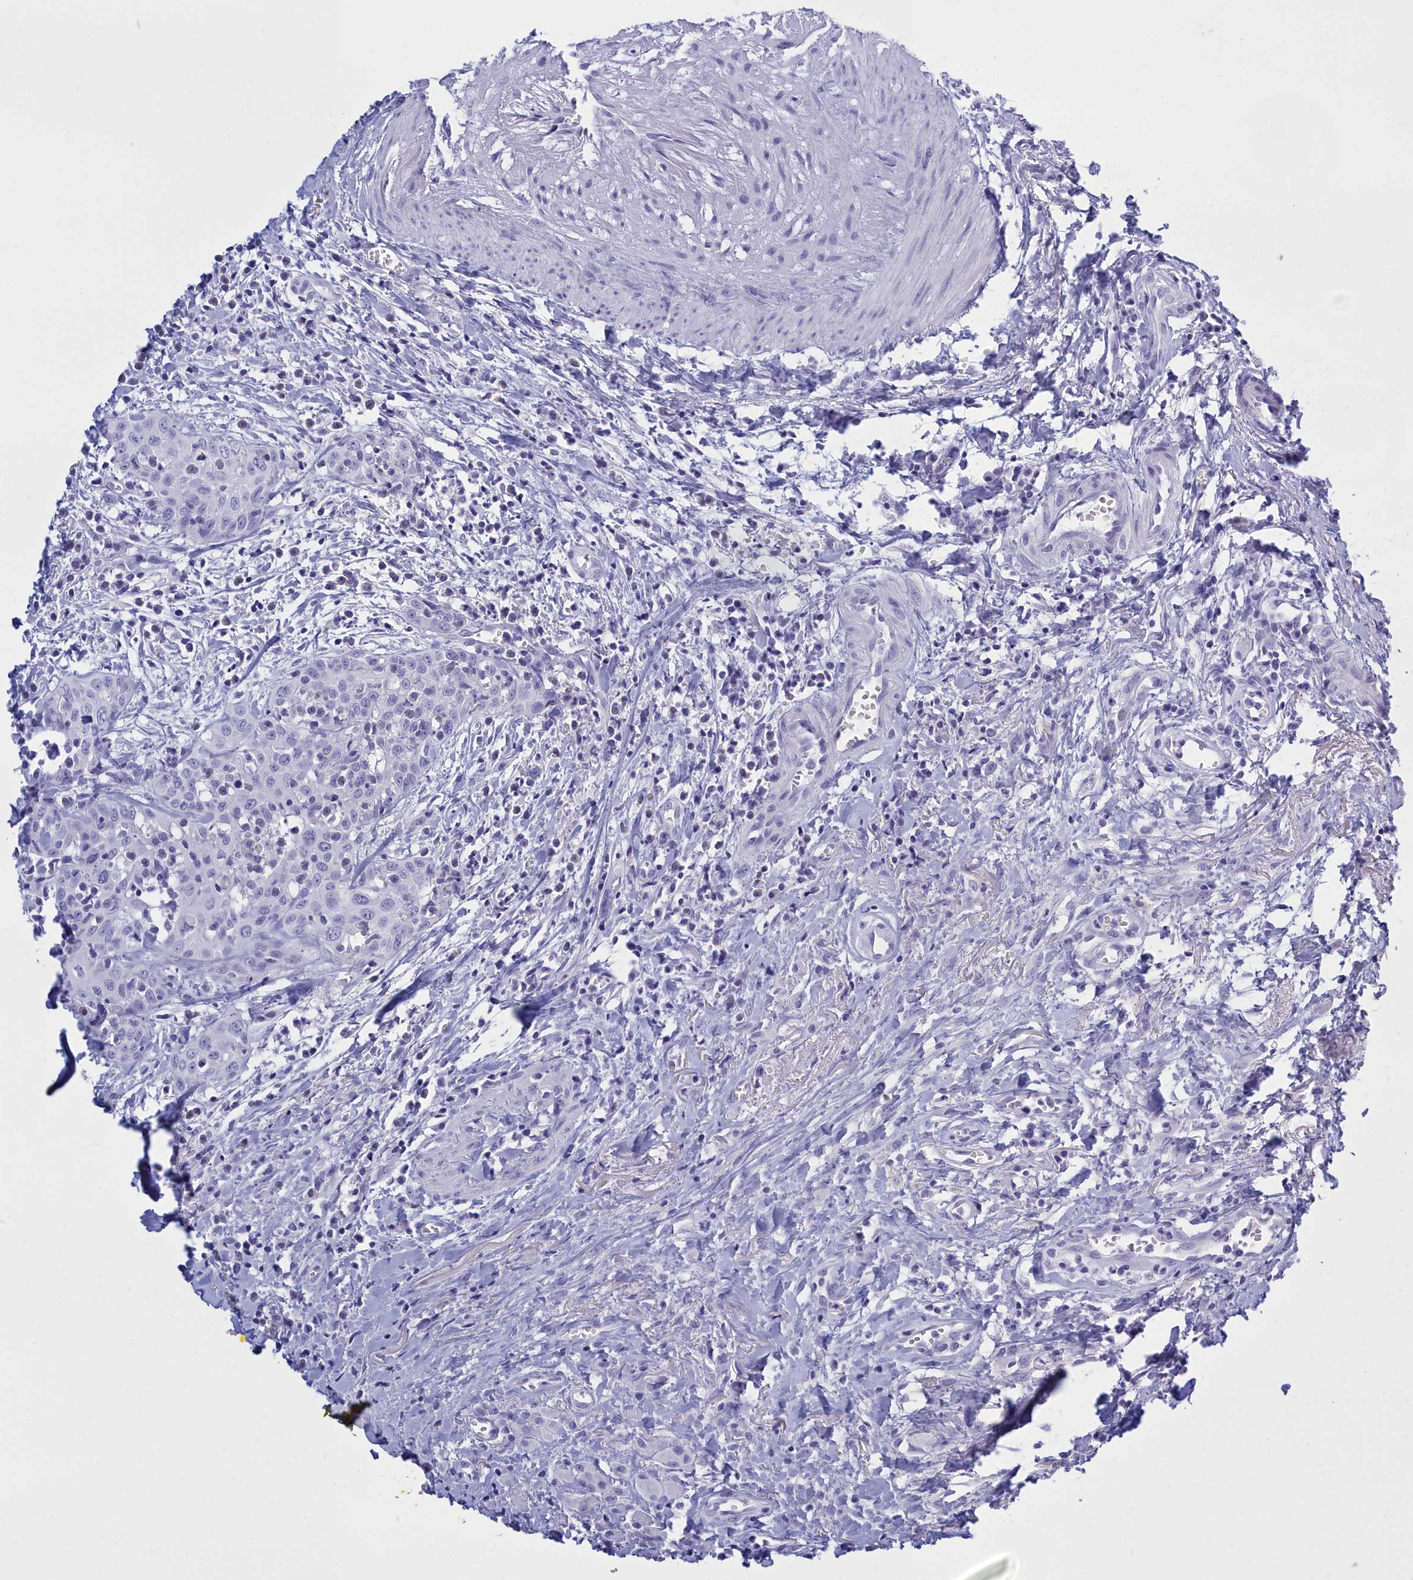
{"staining": {"intensity": "negative", "quantity": "none", "location": "none"}, "tissue": "head and neck cancer", "cell_type": "Tumor cells", "image_type": "cancer", "snomed": [{"axis": "morphology", "description": "Squamous cell carcinoma, NOS"}, {"axis": "topography", "description": "Head-Neck"}], "caption": "Immunohistochemistry (IHC) of head and neck cancer (squamous cell carcinoma) displays no expression in tumor cells. (DAB IHC, high magnification).", "gene": "TMEM97", "patient": {"sex": "female", "age": 70}}